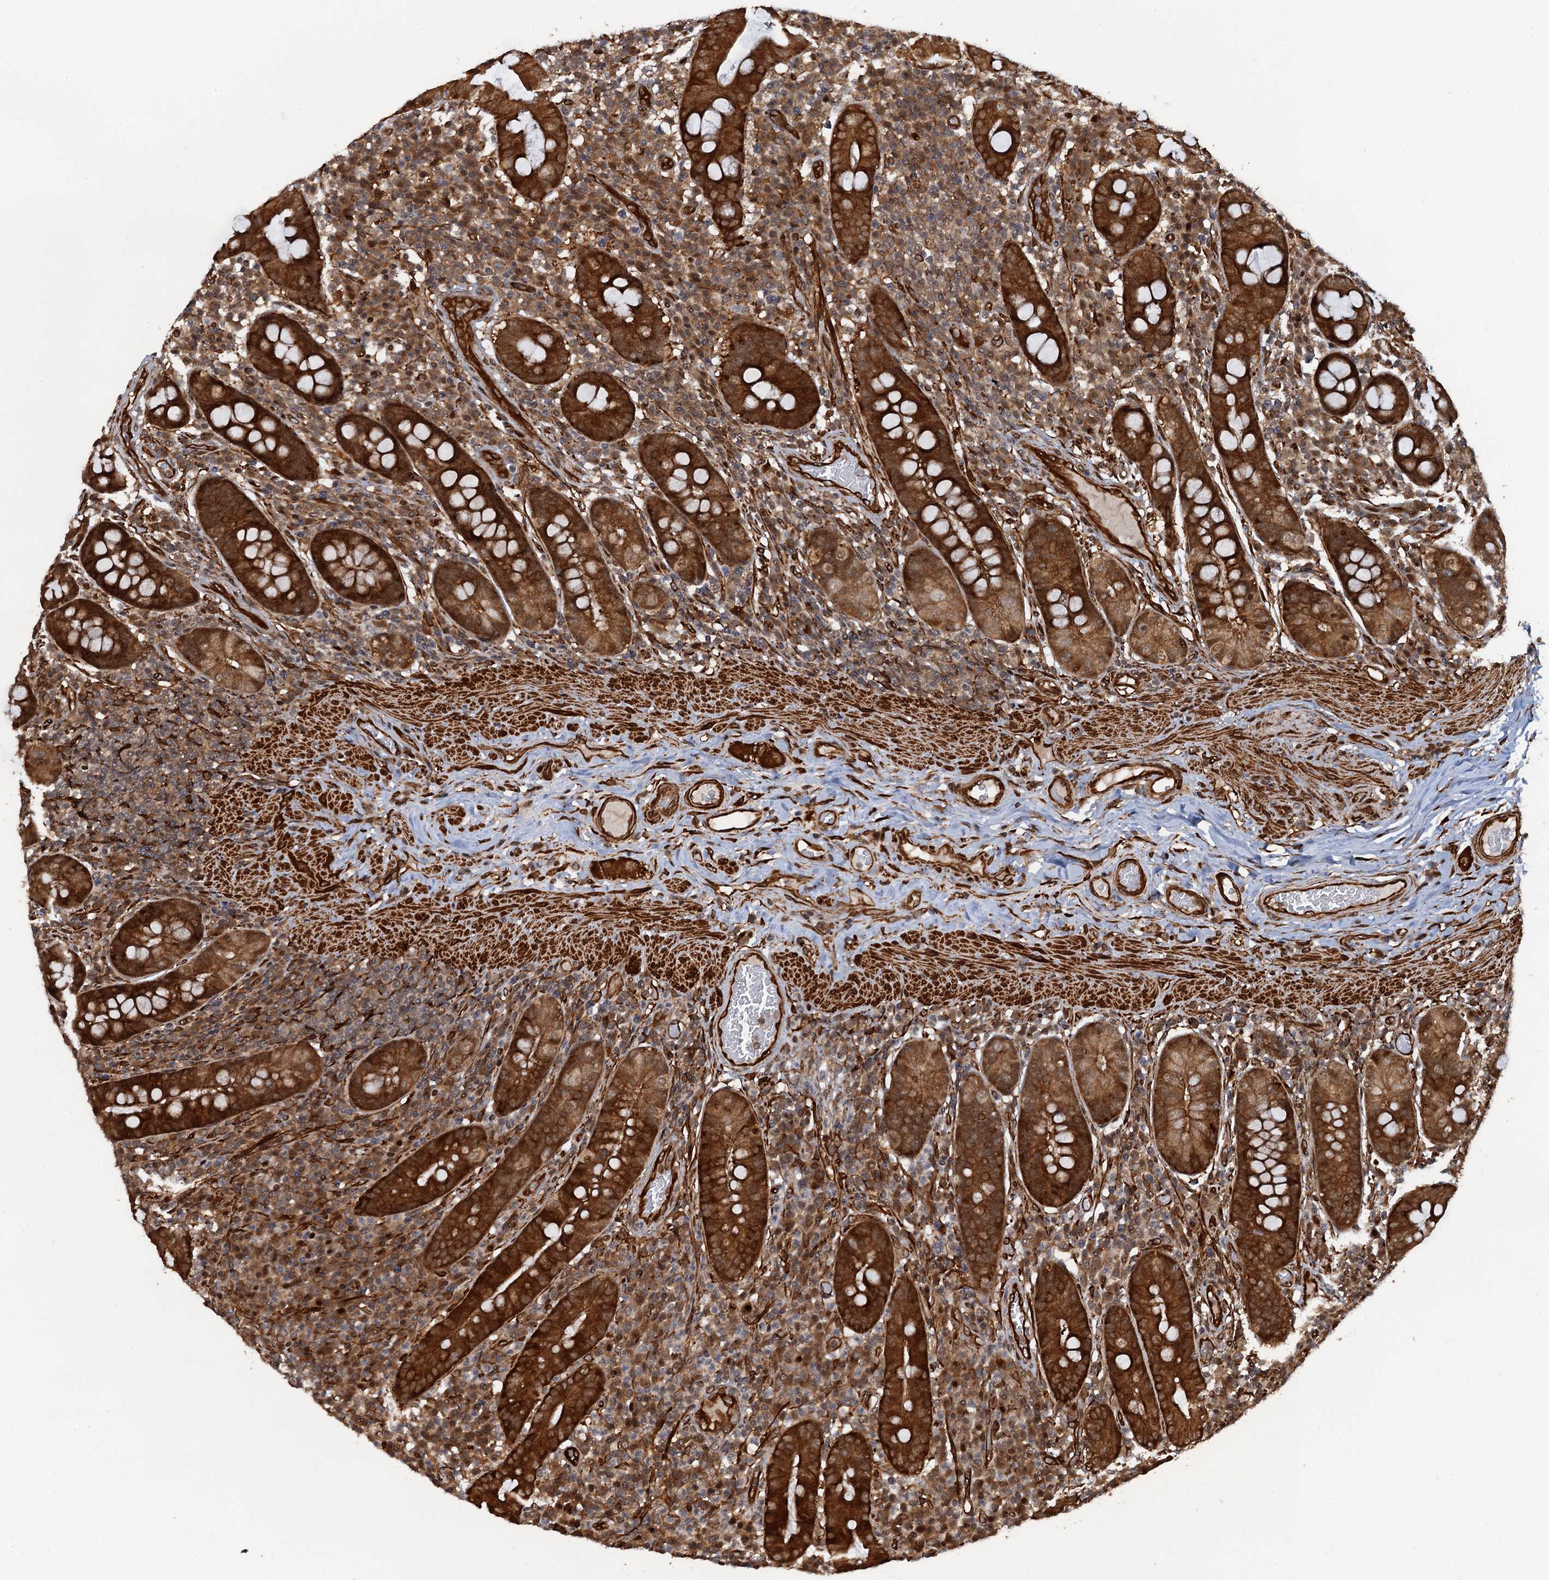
{"staining": {"intensity": "strong", "quantity": ">75%", "location": "cytoplasmic/membranous,nuclear"}, "tissue": "duodenum", "cell_type": "Glandular cells", "image_type": "normal", "snomed": [{"axis": "morphology", "description": "Normal tissue, NOS"}, {"axis": "morphology", "description": "Adenocarcinoma, NOS"}, {"axis": "topography", "description": "Pancreas"}, {"axis": "topography", "description": "Duodenum"}], "caption": "IHC of benign duodenum shows high levels of strong cytoplasmic/membranous,nuclear positivity in about >75% of glandular cells.", "gene": "SNRNP25", "patient": {"sex": "male", "age": 50}}